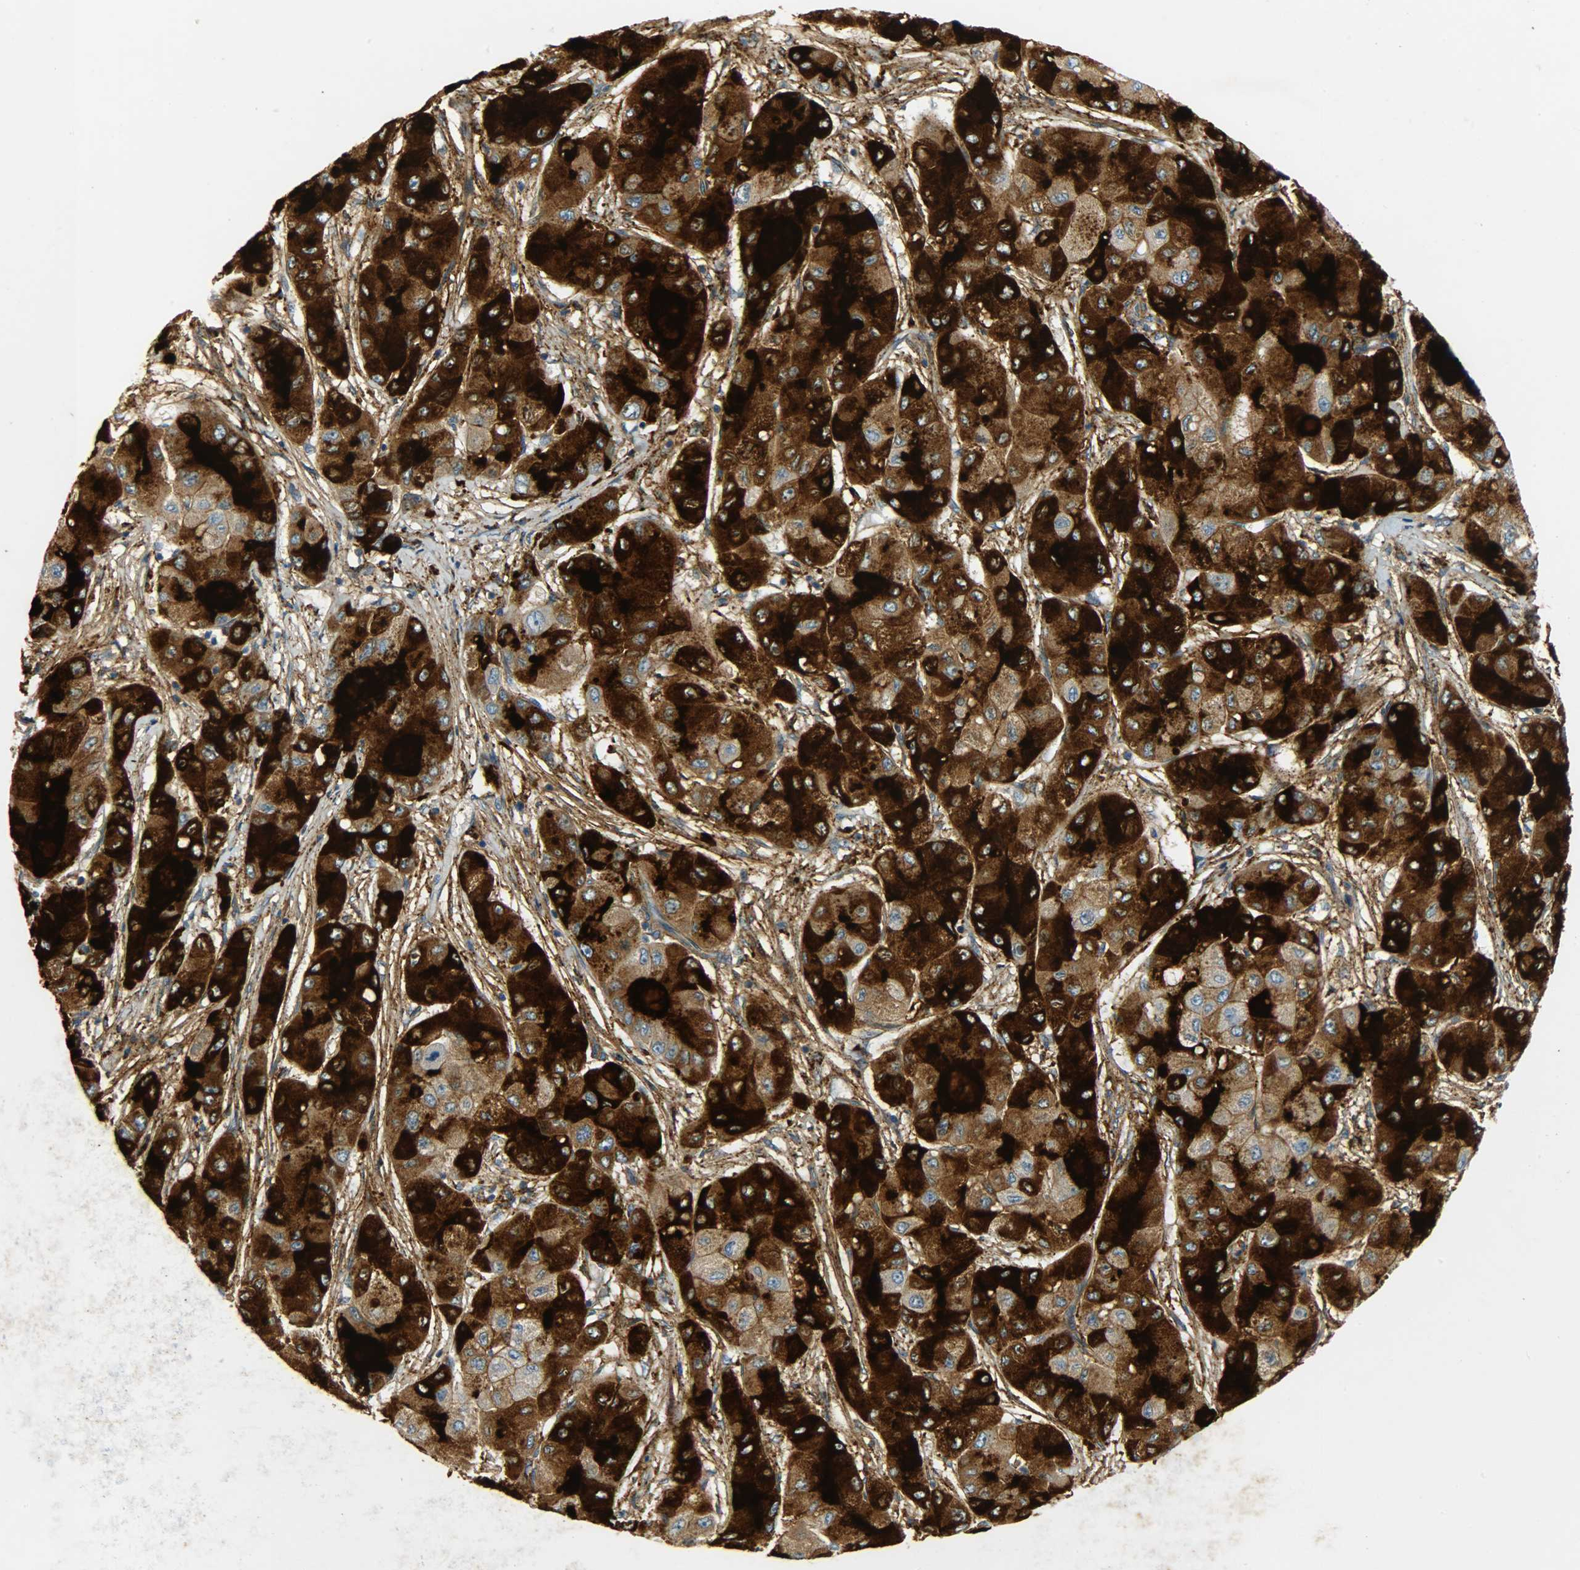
{"staining": {"intensity": "strong", "quantity": ">75%", "location": "cytoplasmic/membranous"}, "tissue": "liver cancer", "cell_type": "Tumor cells", "image_type": "cancer", "snomed": [{"axis": "morphology", "description": "Carcinoma, Hepatocellular, NOS"}, {"axis": "topography", "description": "Liver"}], "caption": "Immunohistochemistry (IHC) photomicrograph of neoplastic tissue: liver cancer (hepatocellular carcinoma) stained using immunohistochemistry (IHC) displays high levels of strong protein expression localized specifically in the cytoplasmic/membranous of tumor cells, appearing as a cytoplasmic/membranous brown color.", "gene": "CRP", "patient": {"sex": "male", "age": 80}}